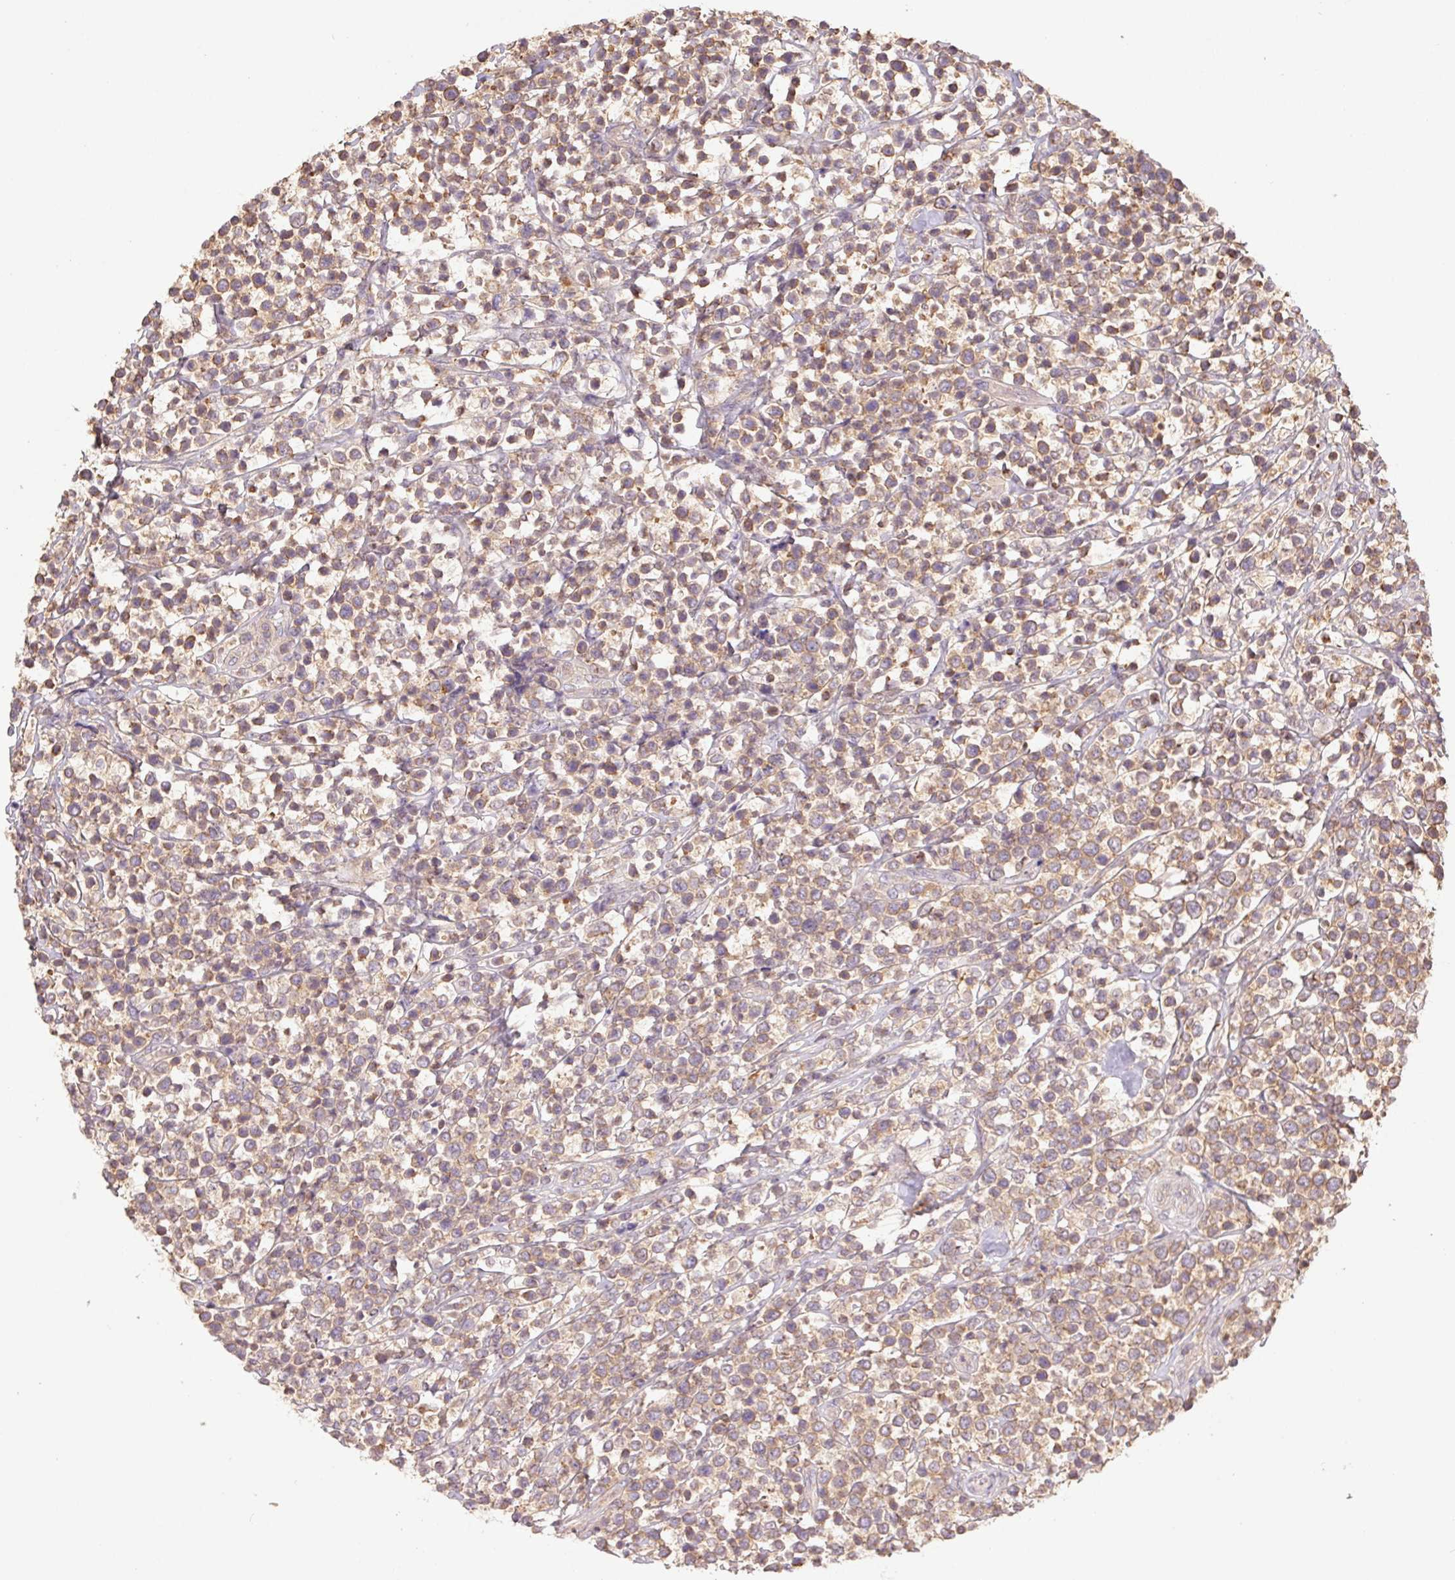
{"staining": {"intensity": "moderate", "quantity": ">75%", "location": "cytoplasmic/membranous"}, "tissue": "lymphoma", "cell_type": "Tumor cells", "image_type": "cancer", "snomed": [{"axis": "morphology", "description": "Malignant lymphoma, non-Hodgkin's type, High grade"}, {"axis": "topography", "description": "Soft tissue"}], "caption": "High-grade malignant lymphoma, non-Hodgkin's type stained for a protein (brown) exhibits moderate cytoplasmic/membranous positive positivity in approximately >75% of tumor cells.", "gene": "TUBA3D", "patient": {"sex": "female", "age": 56}}